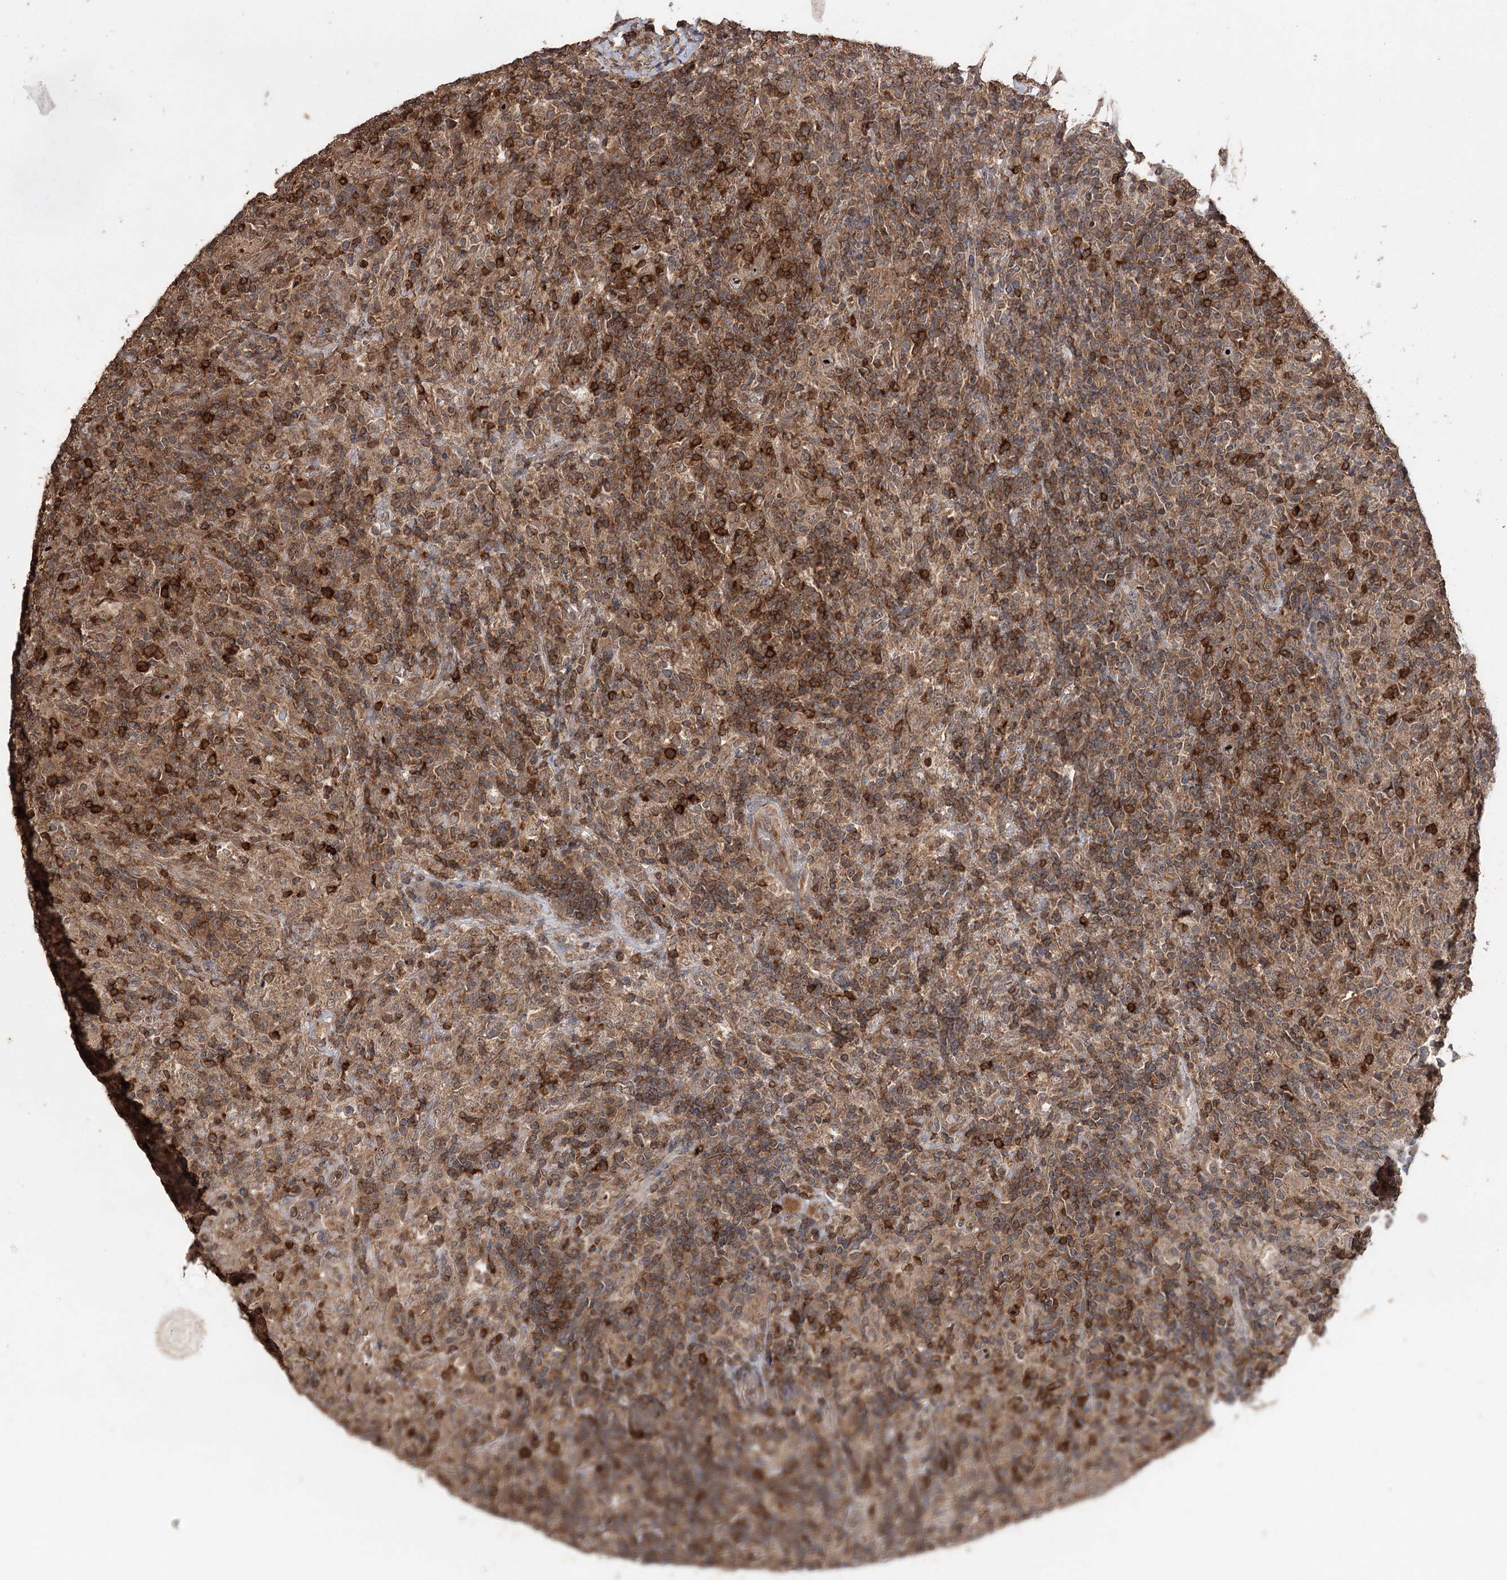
{"staining": {"intensity": "moderate", "quantity": ">75%", "location": "nuclear"}, "tissue": "lymphoma", "cell_type": "Tumor cells", "image_type": "cancer", "snomed": [{"axis": "morphology", "description": "Hodgkin's disease, NOS"}, {"axis": "topography", "description": "Lymph node"}], "caption": "A brown stain labels moderate nuclear positivity of a protein in human Hodgkin's disease tumor cells.", "gene": "FAM53B", "patient": {"sex": "male", "age": 70}}